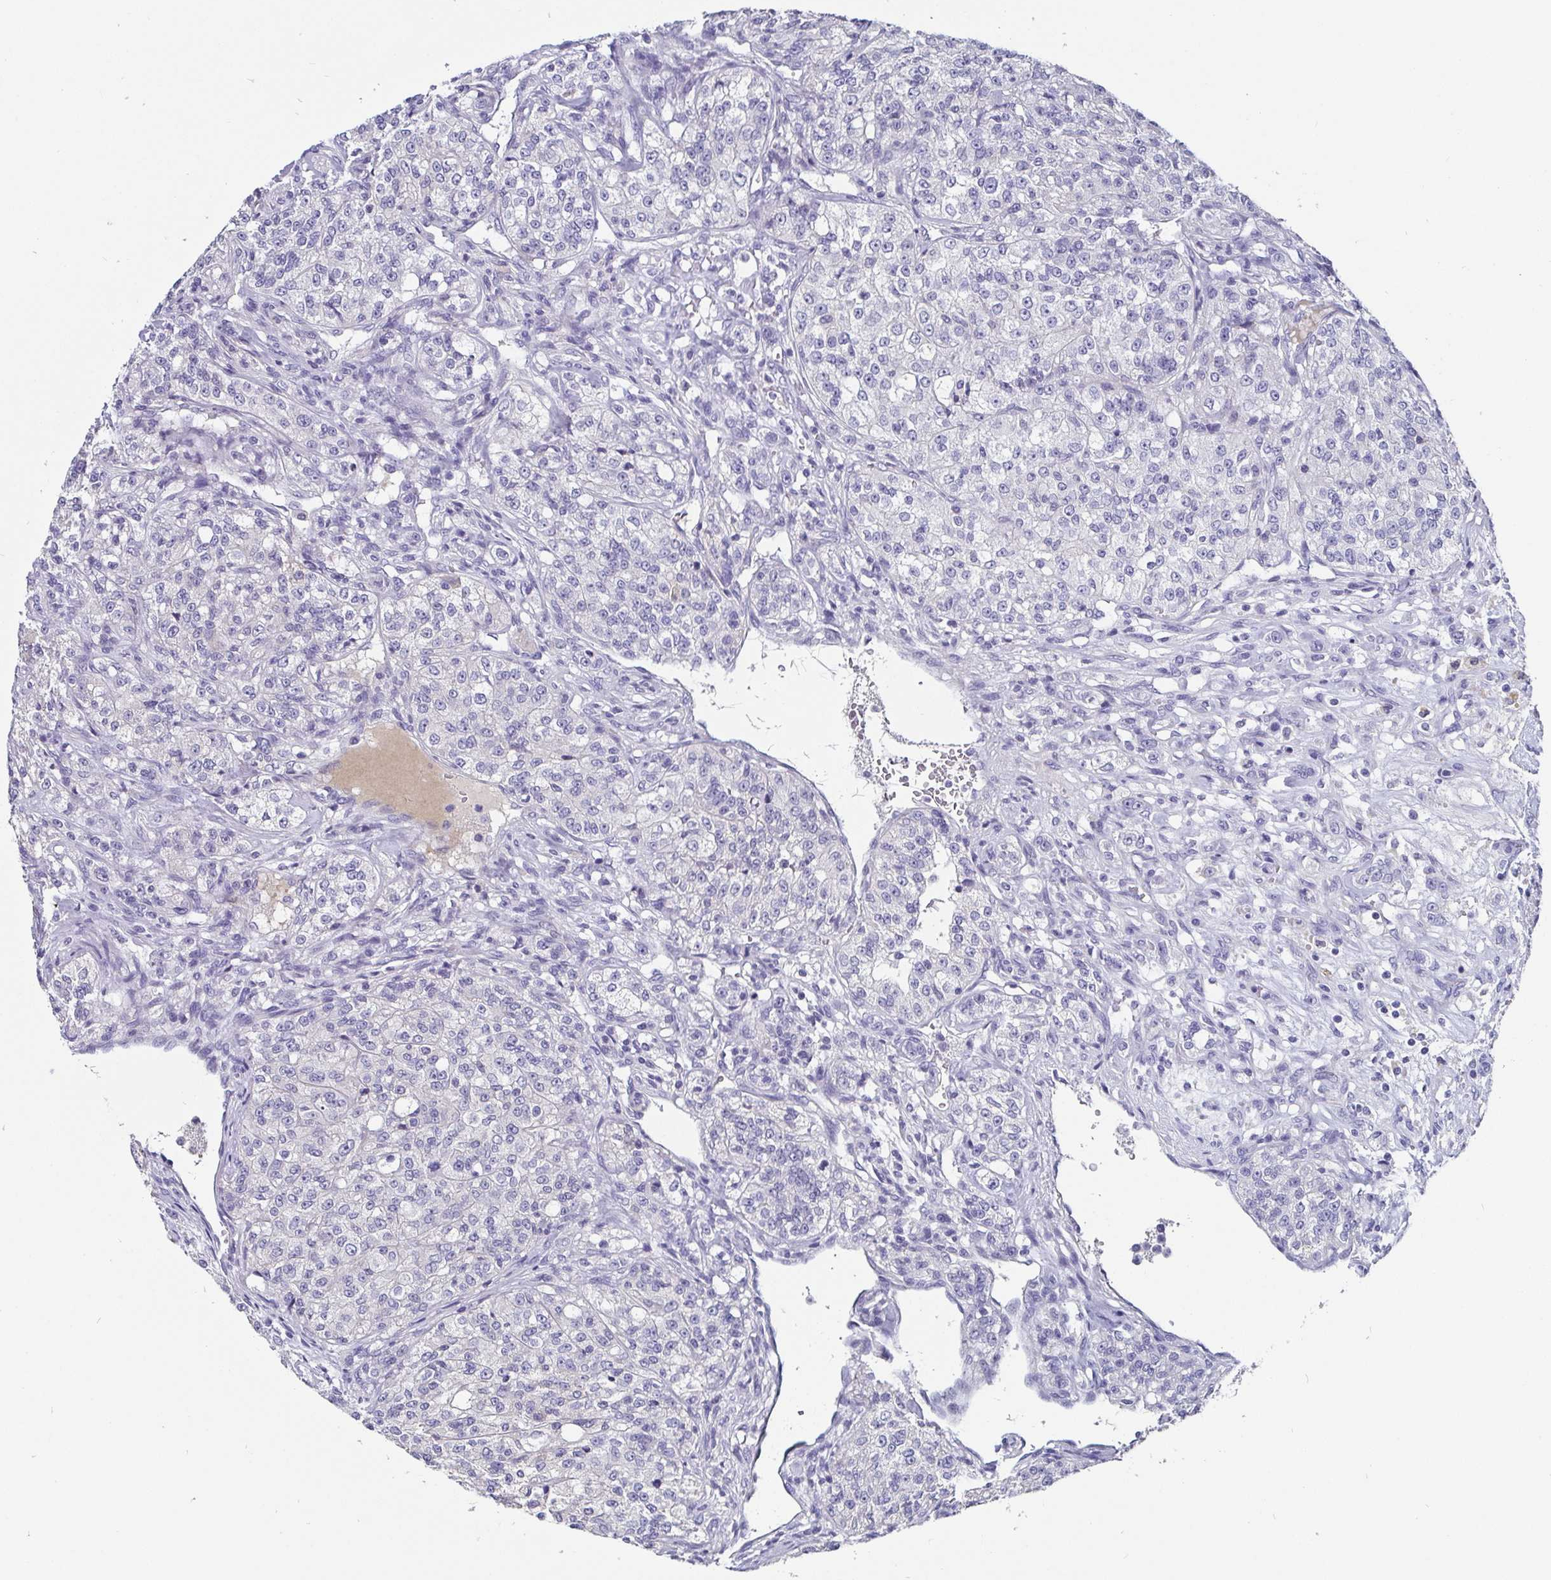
{"staining": {"intensity": "negative", "quantity": "none", "location": "none"}, "tissue": "renal cancer", "cell_type": "Tumor cells", "image_type": "cancer", "snomed": [{"axis": "morphology", "description": "Adenocarcinoma, NOS"}, {"axis": "topography", "description": "Kidney"}], "caption": "The photomicrograph demonstrates no staining of tumor cells in renal cancer.", "gene": "ADAMTS6", "patient": {"sex": "female", "age": 63}}